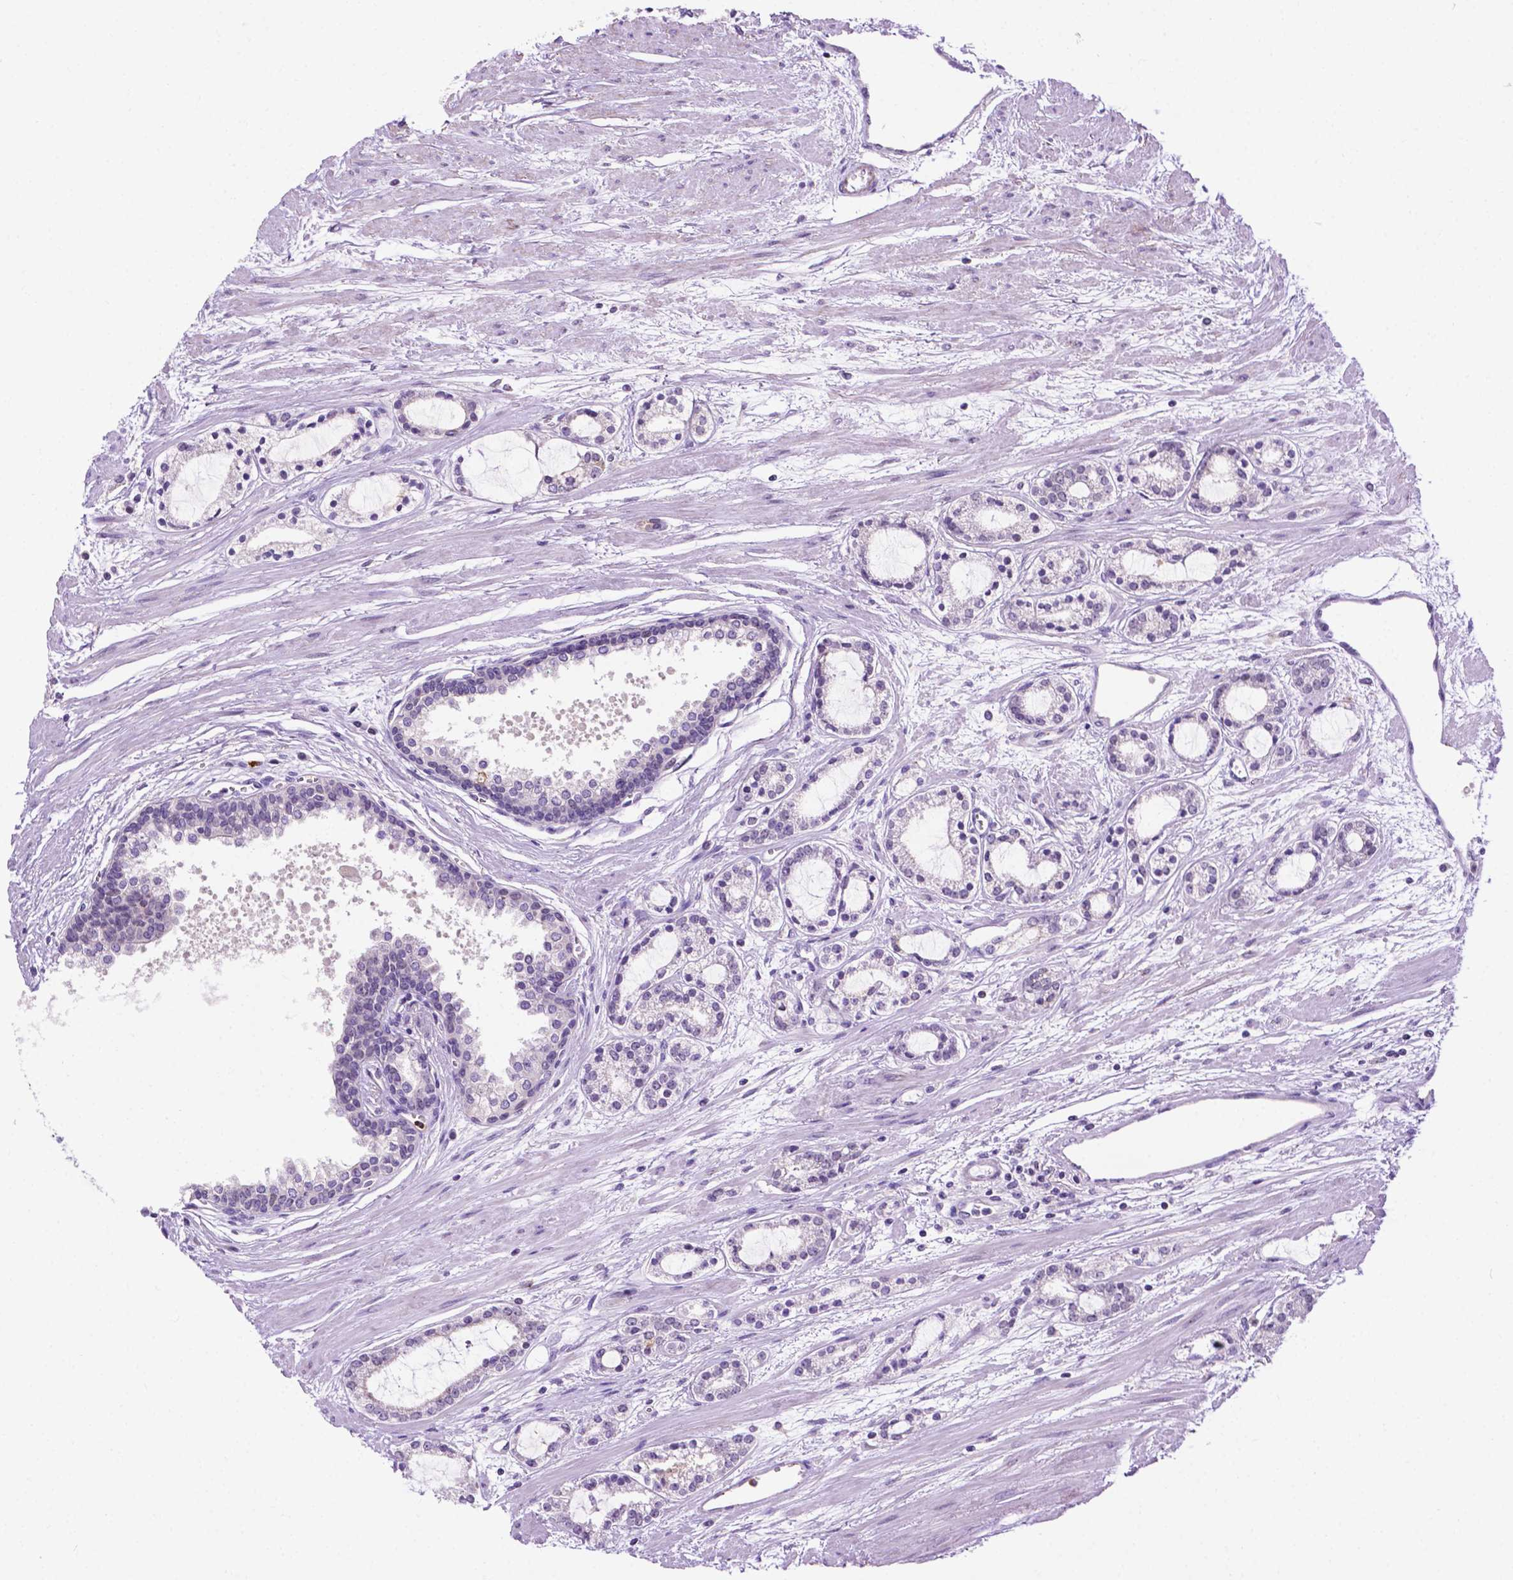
{"staining": {"intensity": "negative", "quantity": "none", "location": "none"}, "tissue": "prostate cancer", "cell_type": "Tumor cells", "image_type": "cancer", "snomed": [{"axis": "morphology", "description": "Adenocarcinoma, Medium grade"}, {"axis": "topography", "description": "Prostate"}], "caption": "The histopathology image reveals no staining of tumor cells in prostate cancer.", "gene": "MMP27", "patient": {"sex": "male", "age": 57}}